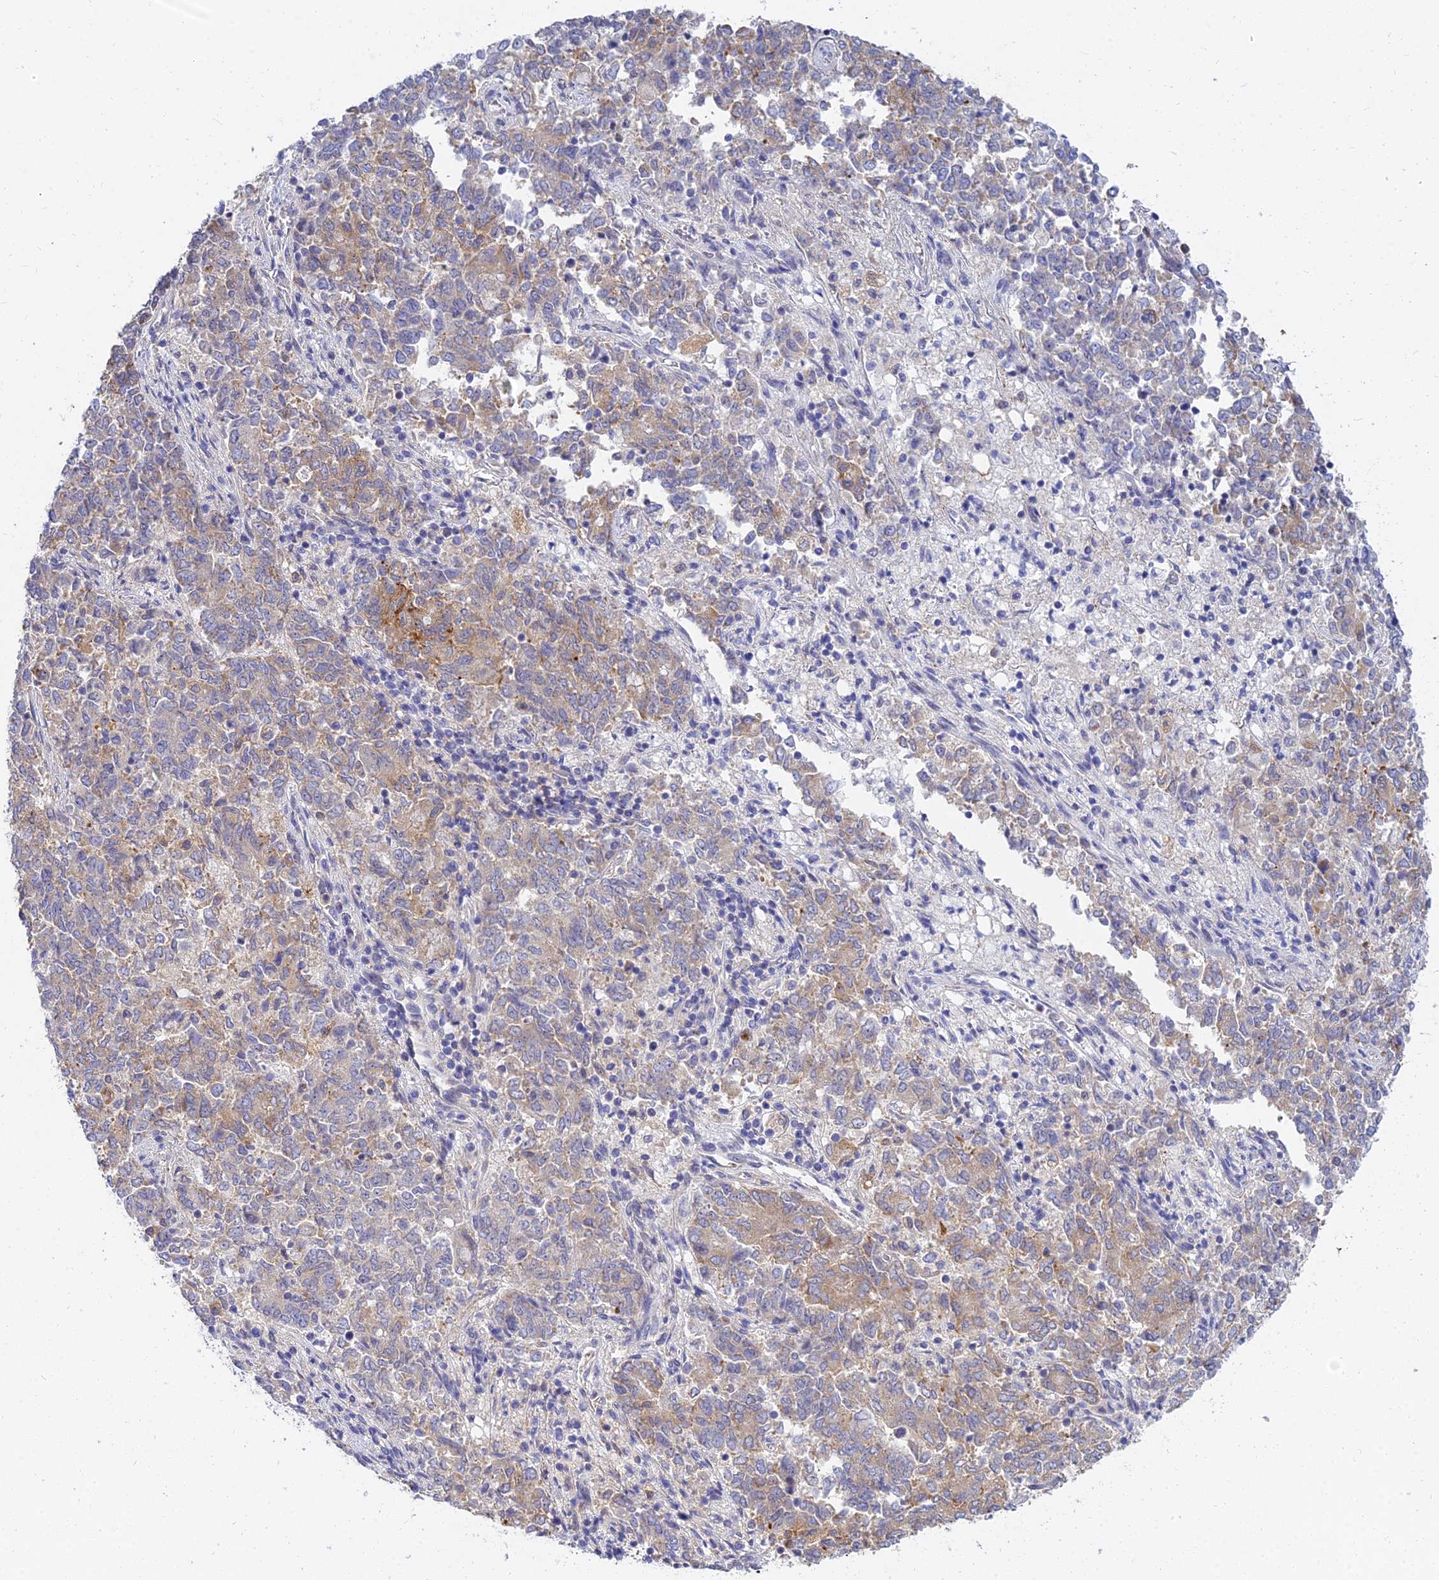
{"staining": {"intensity": "weak", "quantity": "25%-75%", "location": "cytoplasmic/membranous"}, "tissue": "endometrial cancer", "cell_type": "Tumor cells", "image_type": "cancer", "snomed": [{"axis": "morphology", "description": "Adenocarcinoma, NOS"}, {"axis": "topography", "description": "Endometrium"}], "caption": "Protein staining by IHC displays weak cytoplasmic/membranous expression in approximately 25%-75% of tumor cells in endometrial cancer. (brown staining indicates protein expression, while blue staining denotes nuclei).", "gene": "ARL8B", "patient": {"sex": "female", "age": 80}}